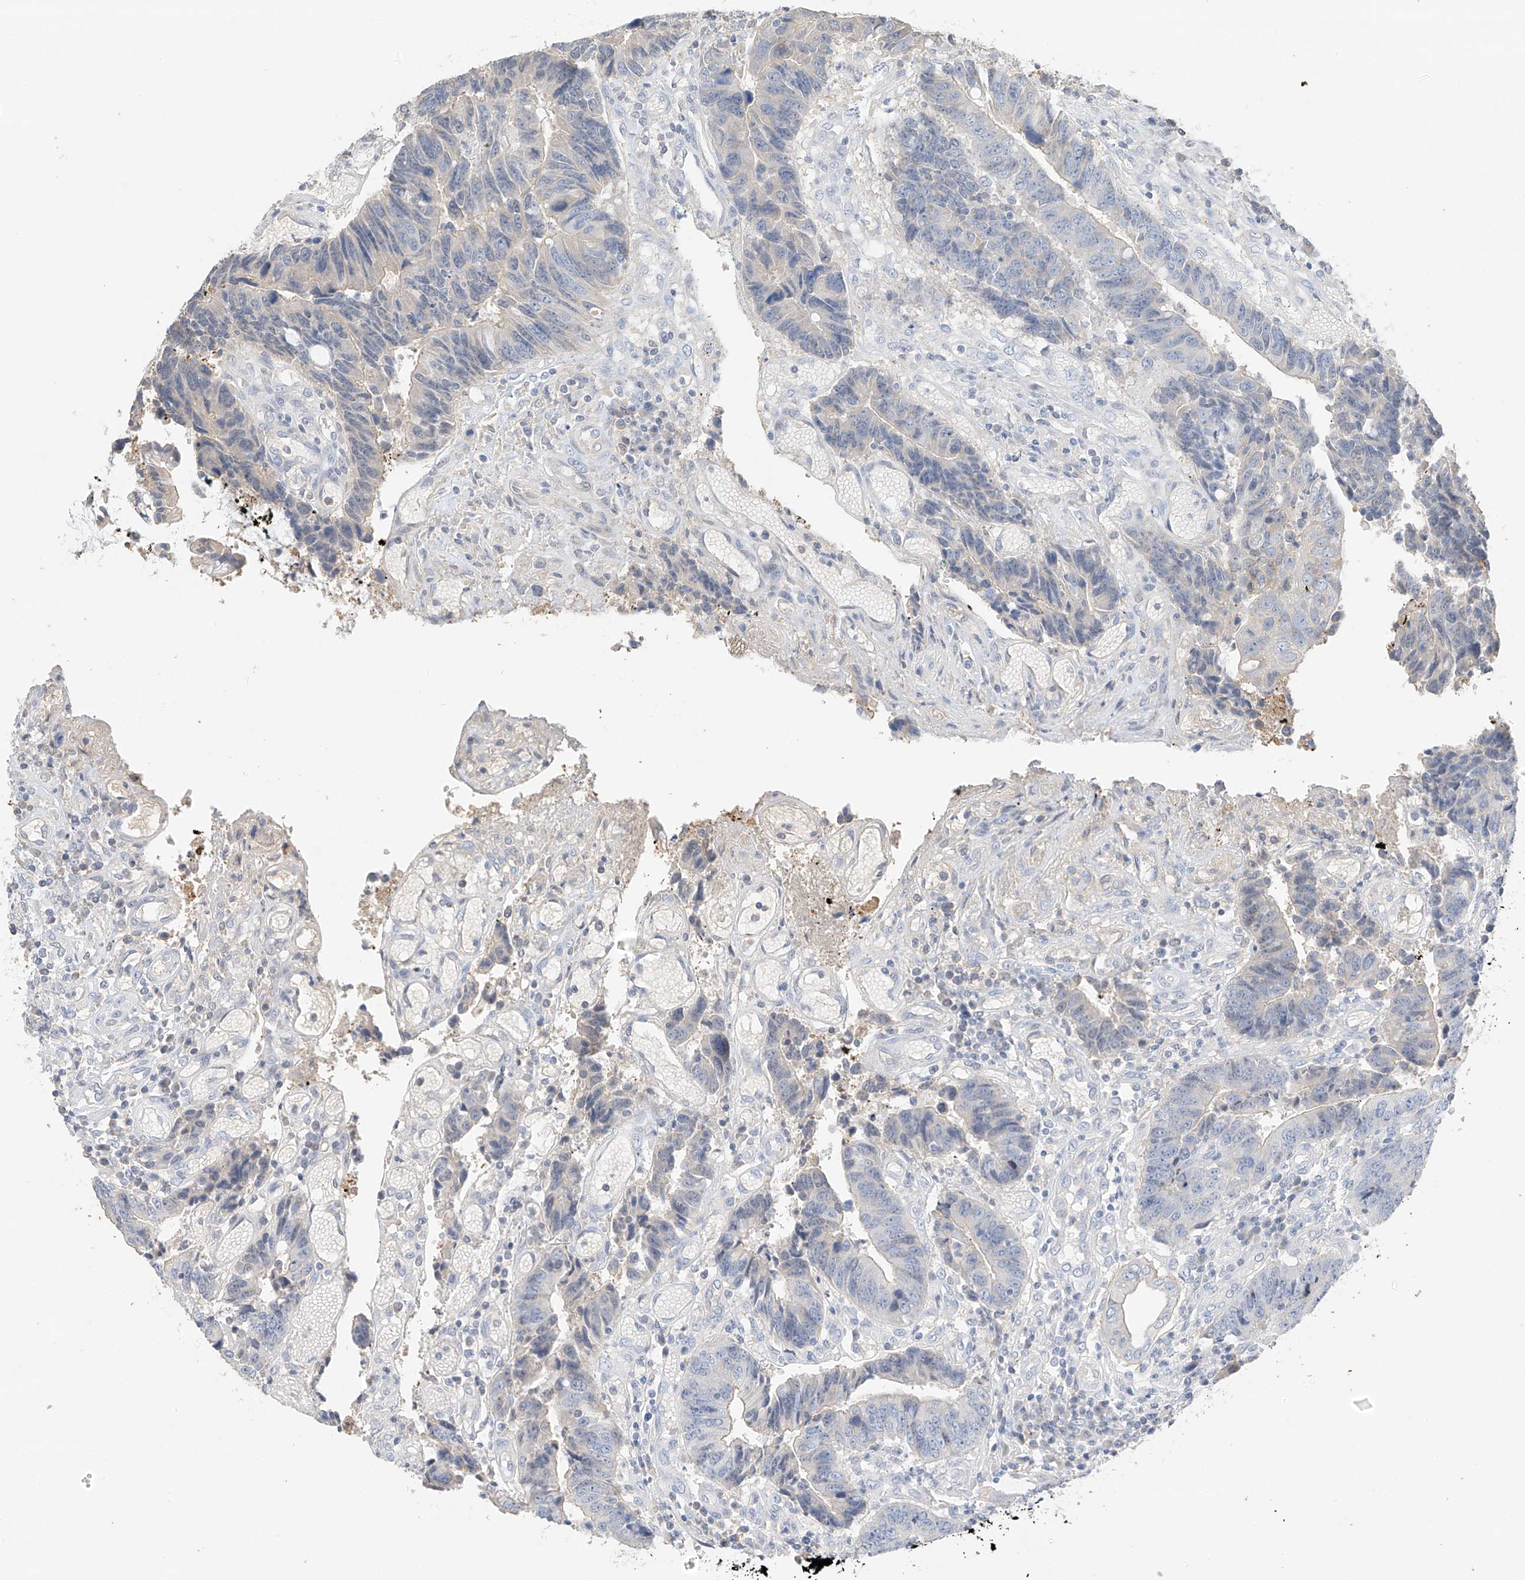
{"staining": {"intensity": "negative", "quantity": "none", "location": "none"}, "tissue": "colorectal cancer", "cell_type": "Tumor cells", "image_type": "cancer", "snomed": [{"axis": "morphology", "description": "Adenocarcinoma, NOS"}, {"axis": "topography", "description": "Rectum"}], "caption": "A photomicrograph of human colorectal cancer is negative for staining in tumor cells.", "gene": "CAPN13", "patient": {"sex": "male", "age": 84}}